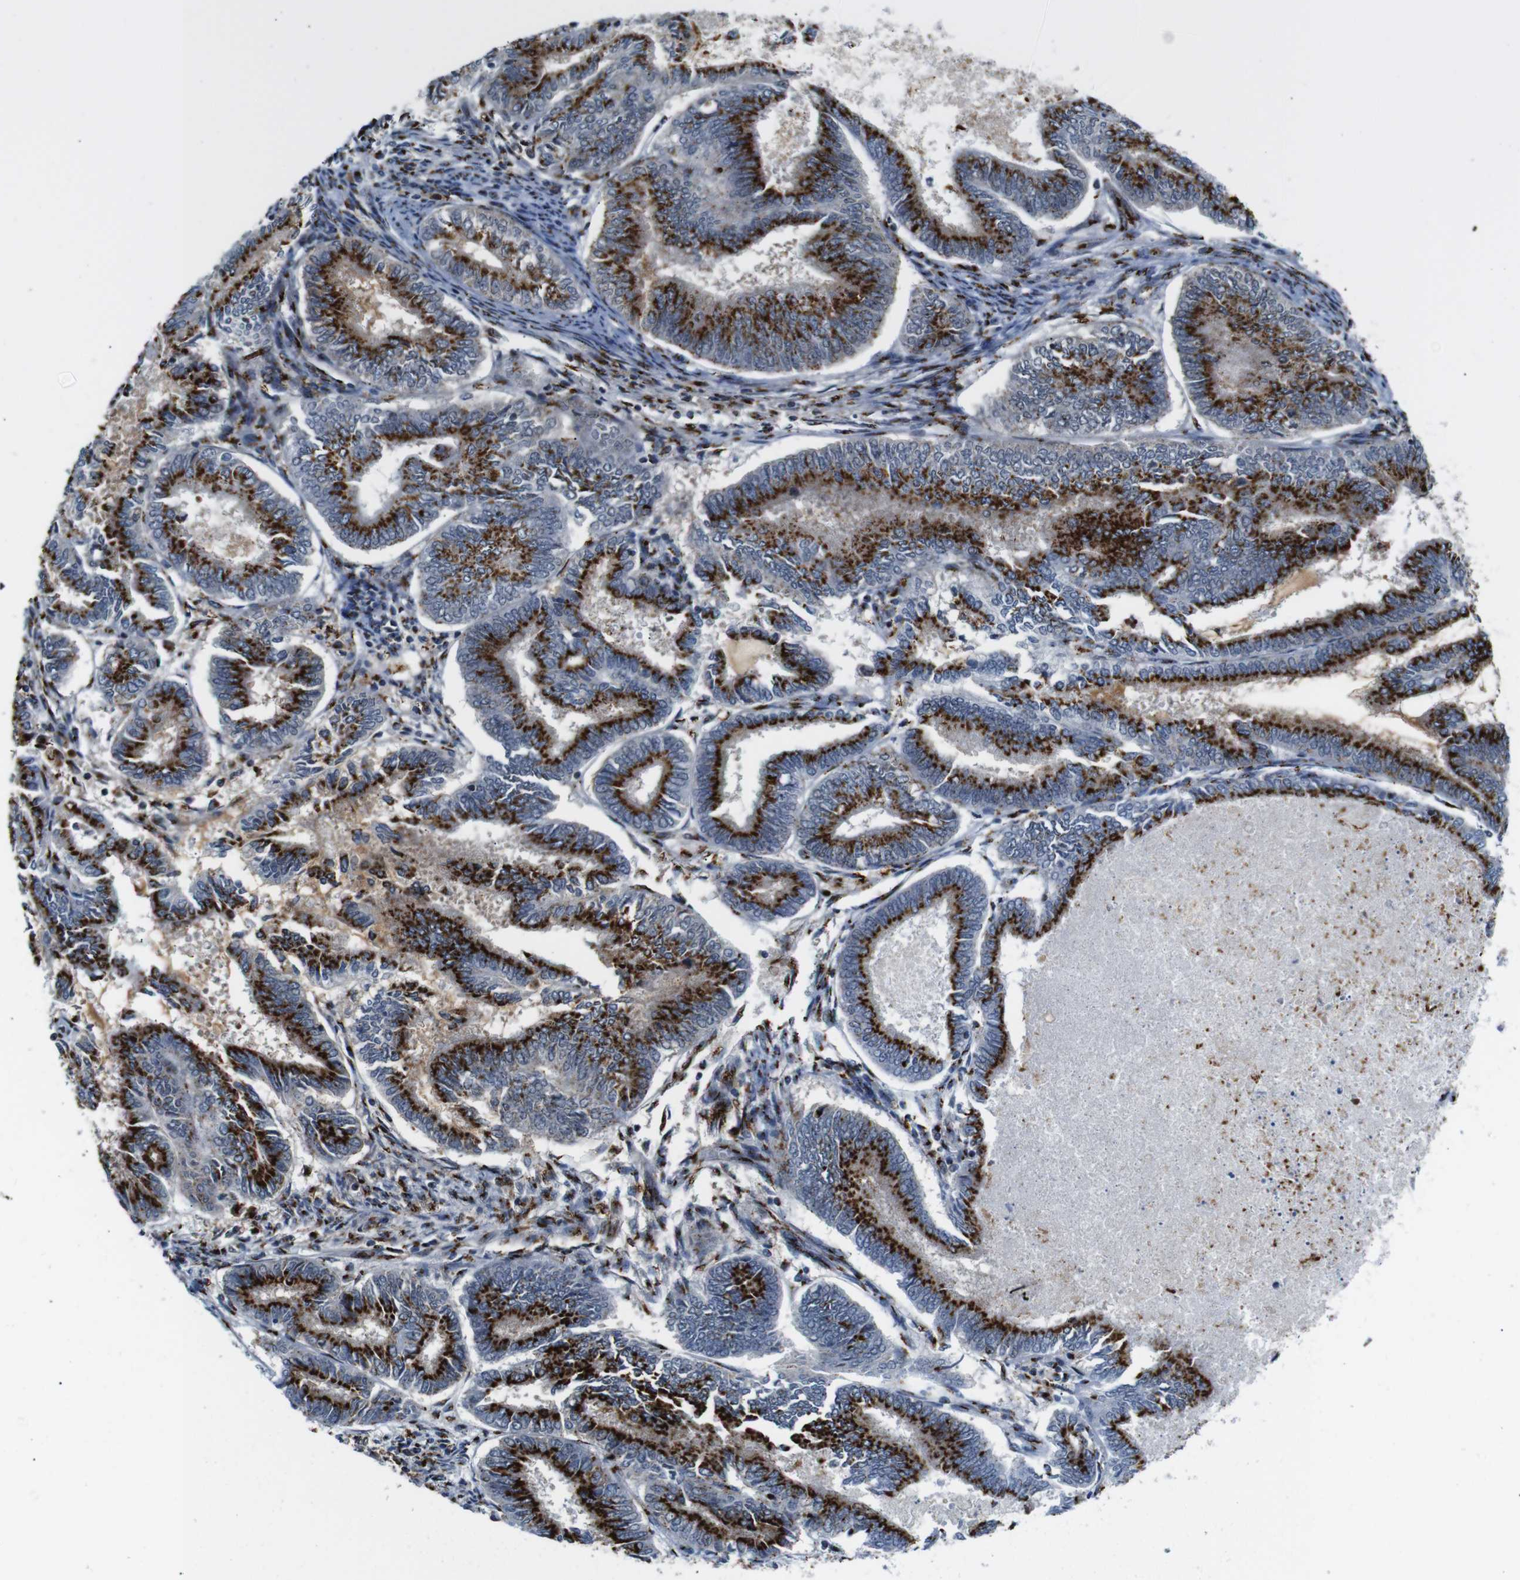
{"staining": {"intensity": "strong", "quantity": ">75%", "location": "cytoplasmic/membranous"}, "tissue": "endometrial cancer", "cell_type": "Tumor cells", "image_type": "cancer", "snomed": [{"axis": "morphology", "description": "Adenocarcinoma, NOS"}, {"axis": "topography", "description": "Endometrium"}], "caption": "An immunohistochemistry photomicrograph of tumor tissue is shown. Protein staining in brown highlights strong cytoplasmic/membranous positivity in endometrial cancer within tumor cells.", "gene": "TGOLN2", "patient": {"sex": "female", "age": 86}}